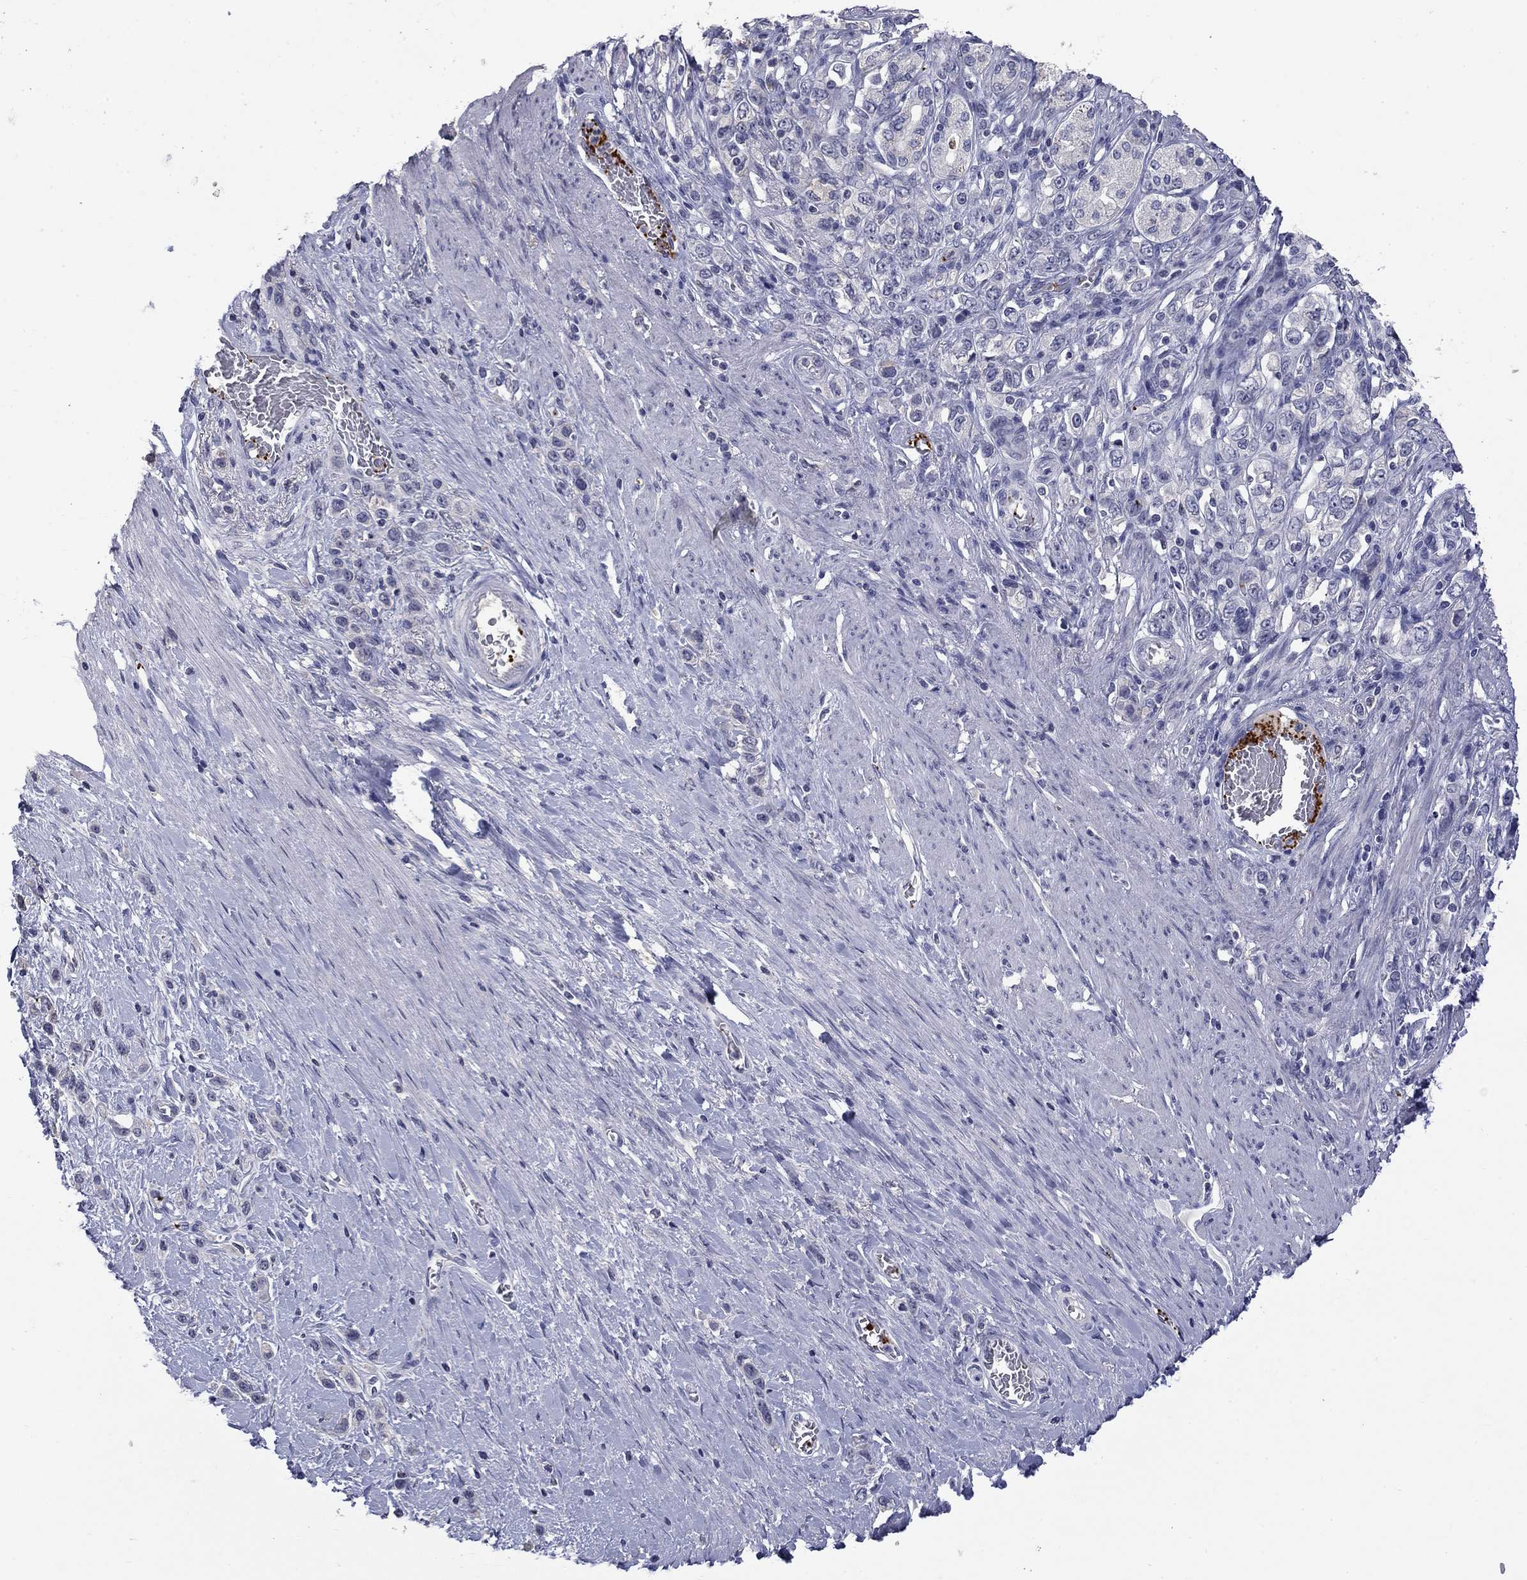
{"staining": {"intensity": "negative", "quantity": "none", "location": "none"}, "tissue": "stomach cancer", "cell_type": "Tumor cells", "image_type": "cancer", "snomed": [{"axis": "morphology", "description": "Normal tissue, NOS"}, {"axis": "morphology", "description": "Adenocarcinoma, NOS"}, {"axis": "morphology", "description": "Adenocarcinoma, High grade"}, {"axis": "topography", "description": "Stomach, upper"}, {"axis": "topography", "description": "Stomach"}], "caption": "Histopathology image shows no significant protein expression in tumor cells of stomach adenocarcinoma (high-grade).", "gene": "PLEK", "patient": {"sex": "female", "age": 65}}